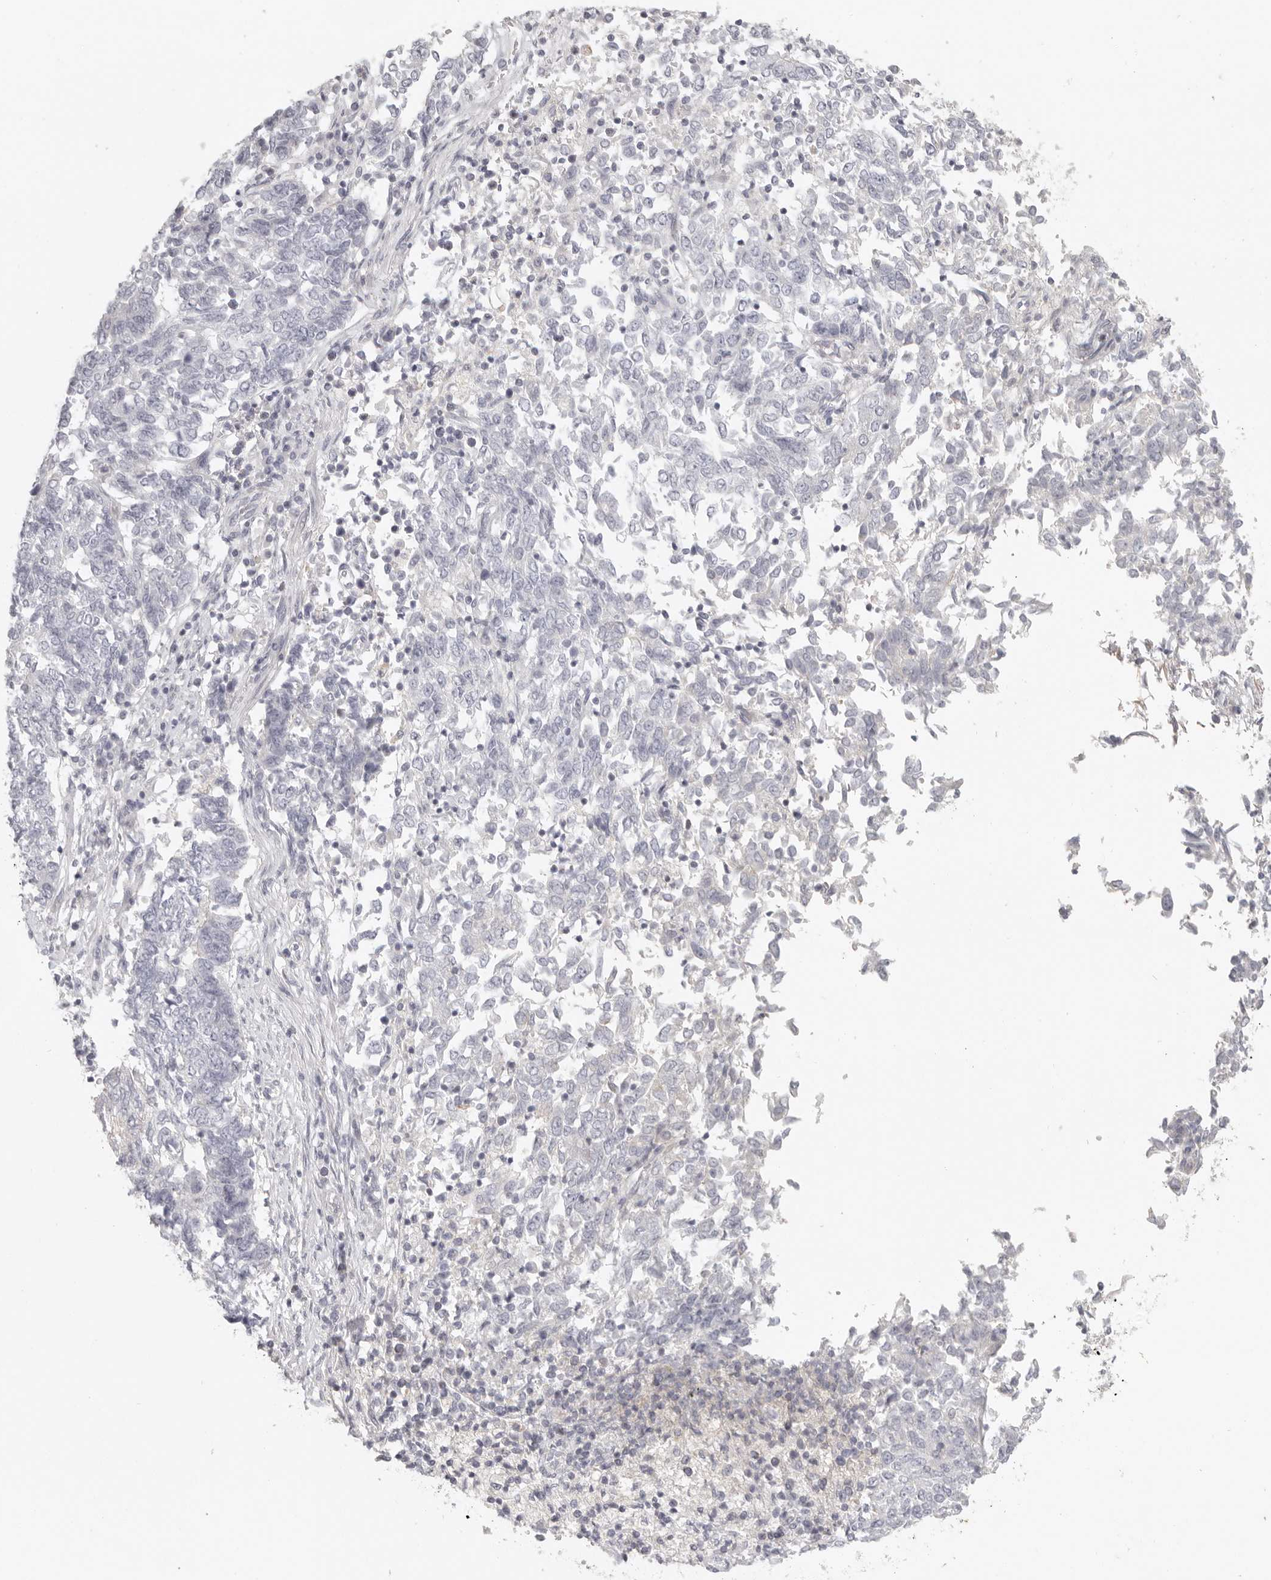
{"staining": {"intensity": "negative", "quantity": "none", "location": "none"}, "tissue": "endometrial cancer", "cell_type": "Tumor cells", "image_type": "cancer", "snomed": [{"axis": "morphology", "description": "Adenocarcinoma, NOS"}, {"axis": "topography", "description": "Endometrium"}], "caption": "IHC image of neoplastic tissue: human endometrial cancer (adenocarcinoma) stained with DAB exhibits no significant protein positivity in tumor cells.", "gene": "RXFP1", "patient": {"sex": "female", "age": 80}}